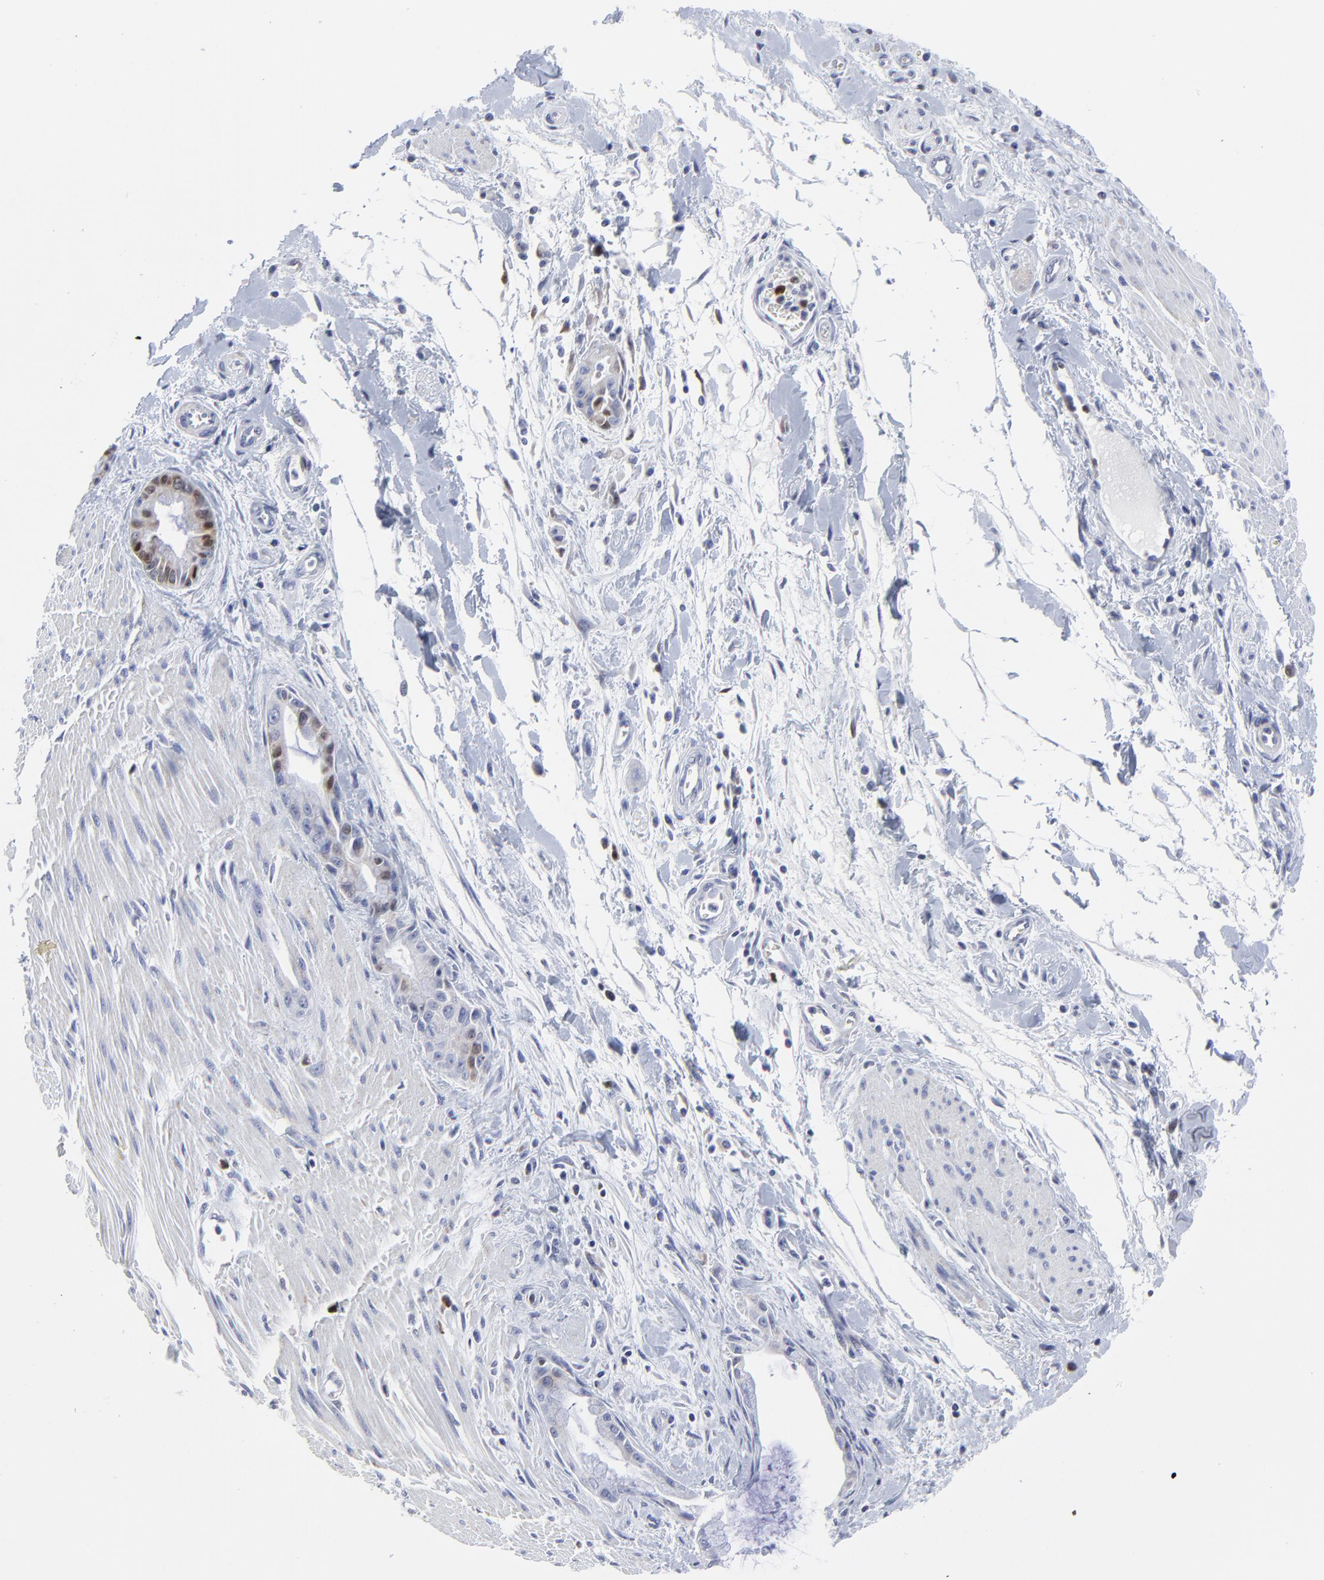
{"staining": {"intensity": "weak", "quantity": "<25%", "location": "cytoplasmic/membranous,nuclear"}, "tissue": "pancreatic cancer", "cell_type": "Tumor cells", "image_type": "cancer", "snomed": [{"axis": "morphology", "description": "Adenocarcinoma, NOS"}, {"axis": "topography", "description": "Pancreas"}], "caption": "A high-resolution histopathology image shows IHC staining of pancreatic cancer (adenocarcinoma), which displays no significant staining in tumor cells.", "gene": "NCAPH", "patient": {"sex": "male", "age": 59}}